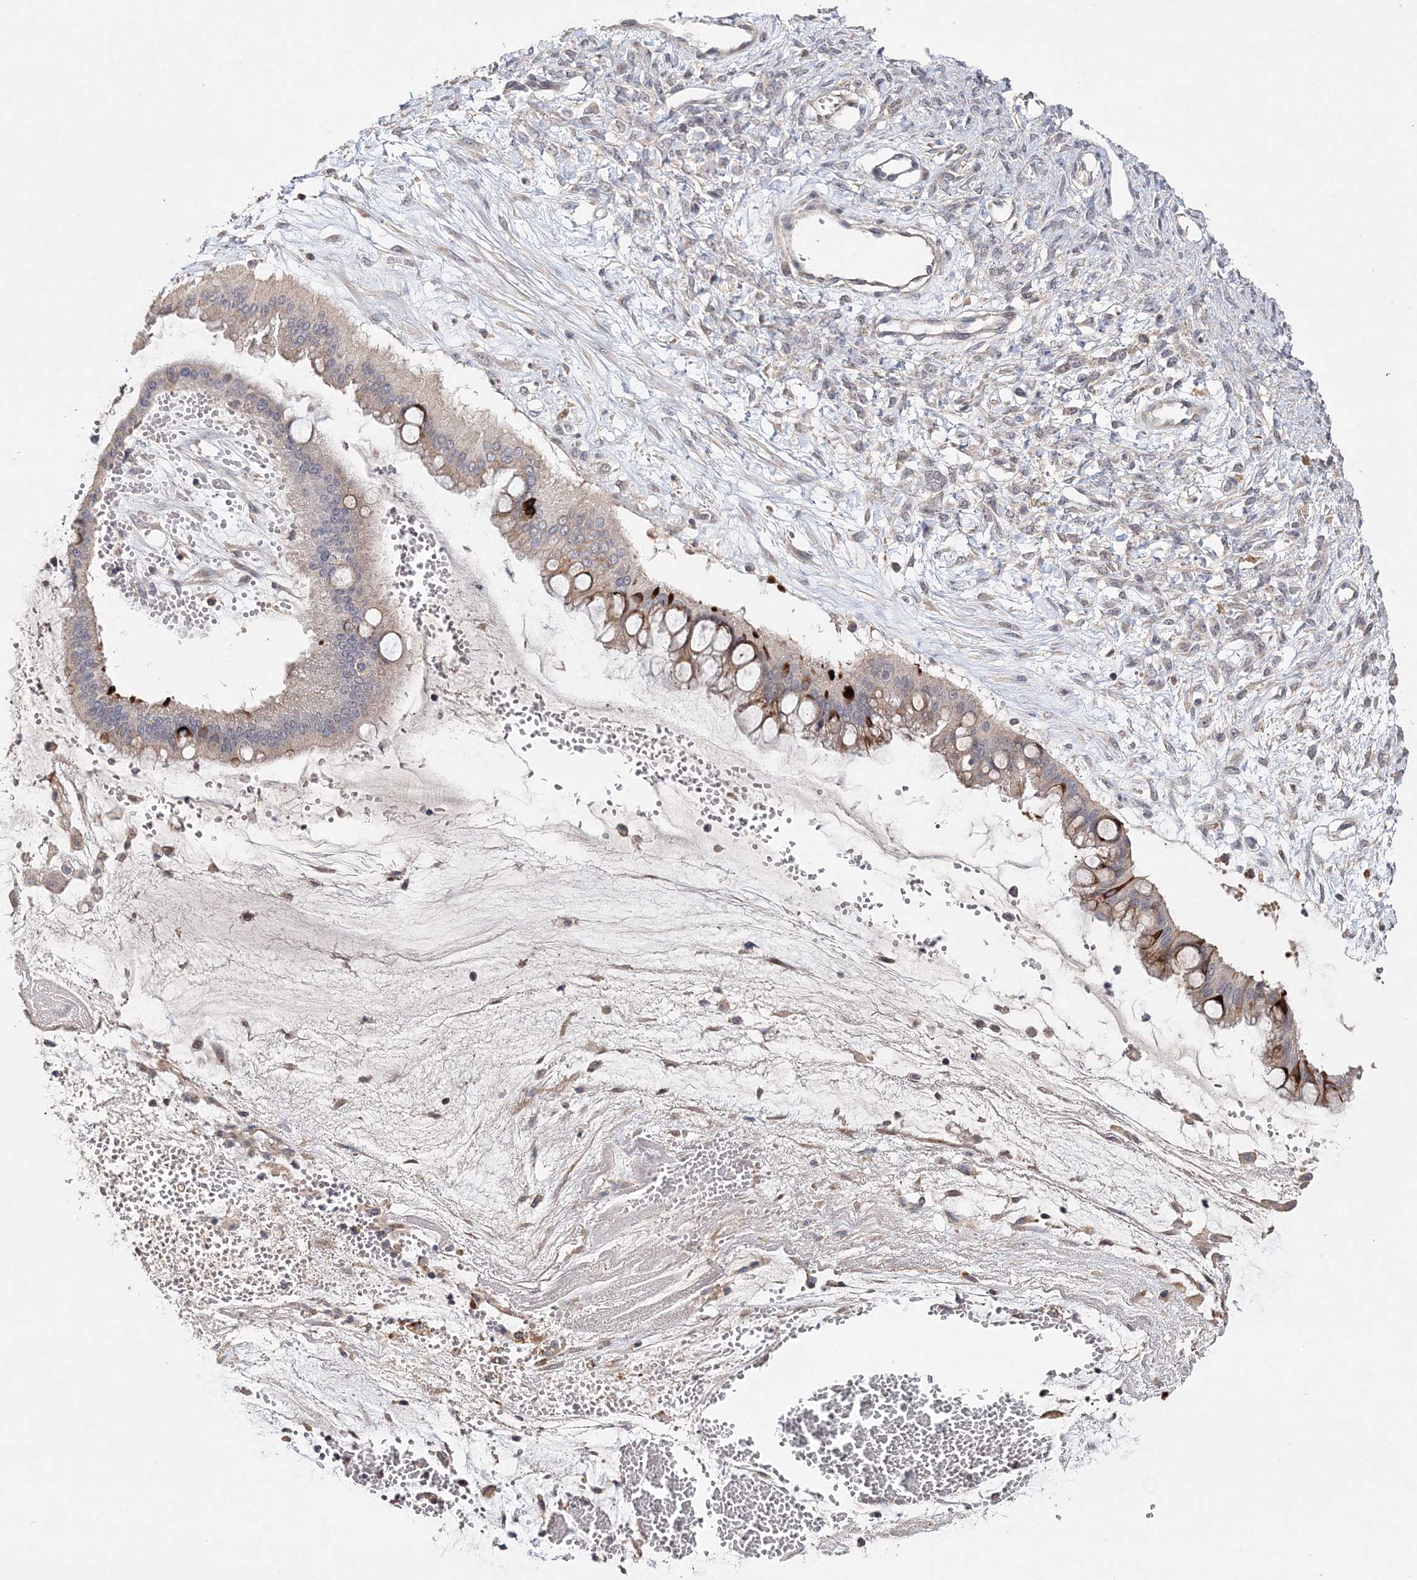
{"staining": {"intensity": "moderate", "quantity": "<25%", "location": "cytoplasmic/membranous"}, "tissue": "ovarian cancer", "cell_type": "Tumor cells", "image_type": "cancer", "snomed": [{"axis": "morphology", "description": "Cystadenocarcinoma, mucinous, NOS"}, {"axis": "topography", "description": "Ovary"}], "caption": "This is a photomicrograph of IHC staining of ovarian mucinous cystadenocarcinoma, which shows moderate expression in the cytoplasmic/membranous of tumor cells.", "gene": "GJB5", "patient": {"sex": "female", "age": 73}}